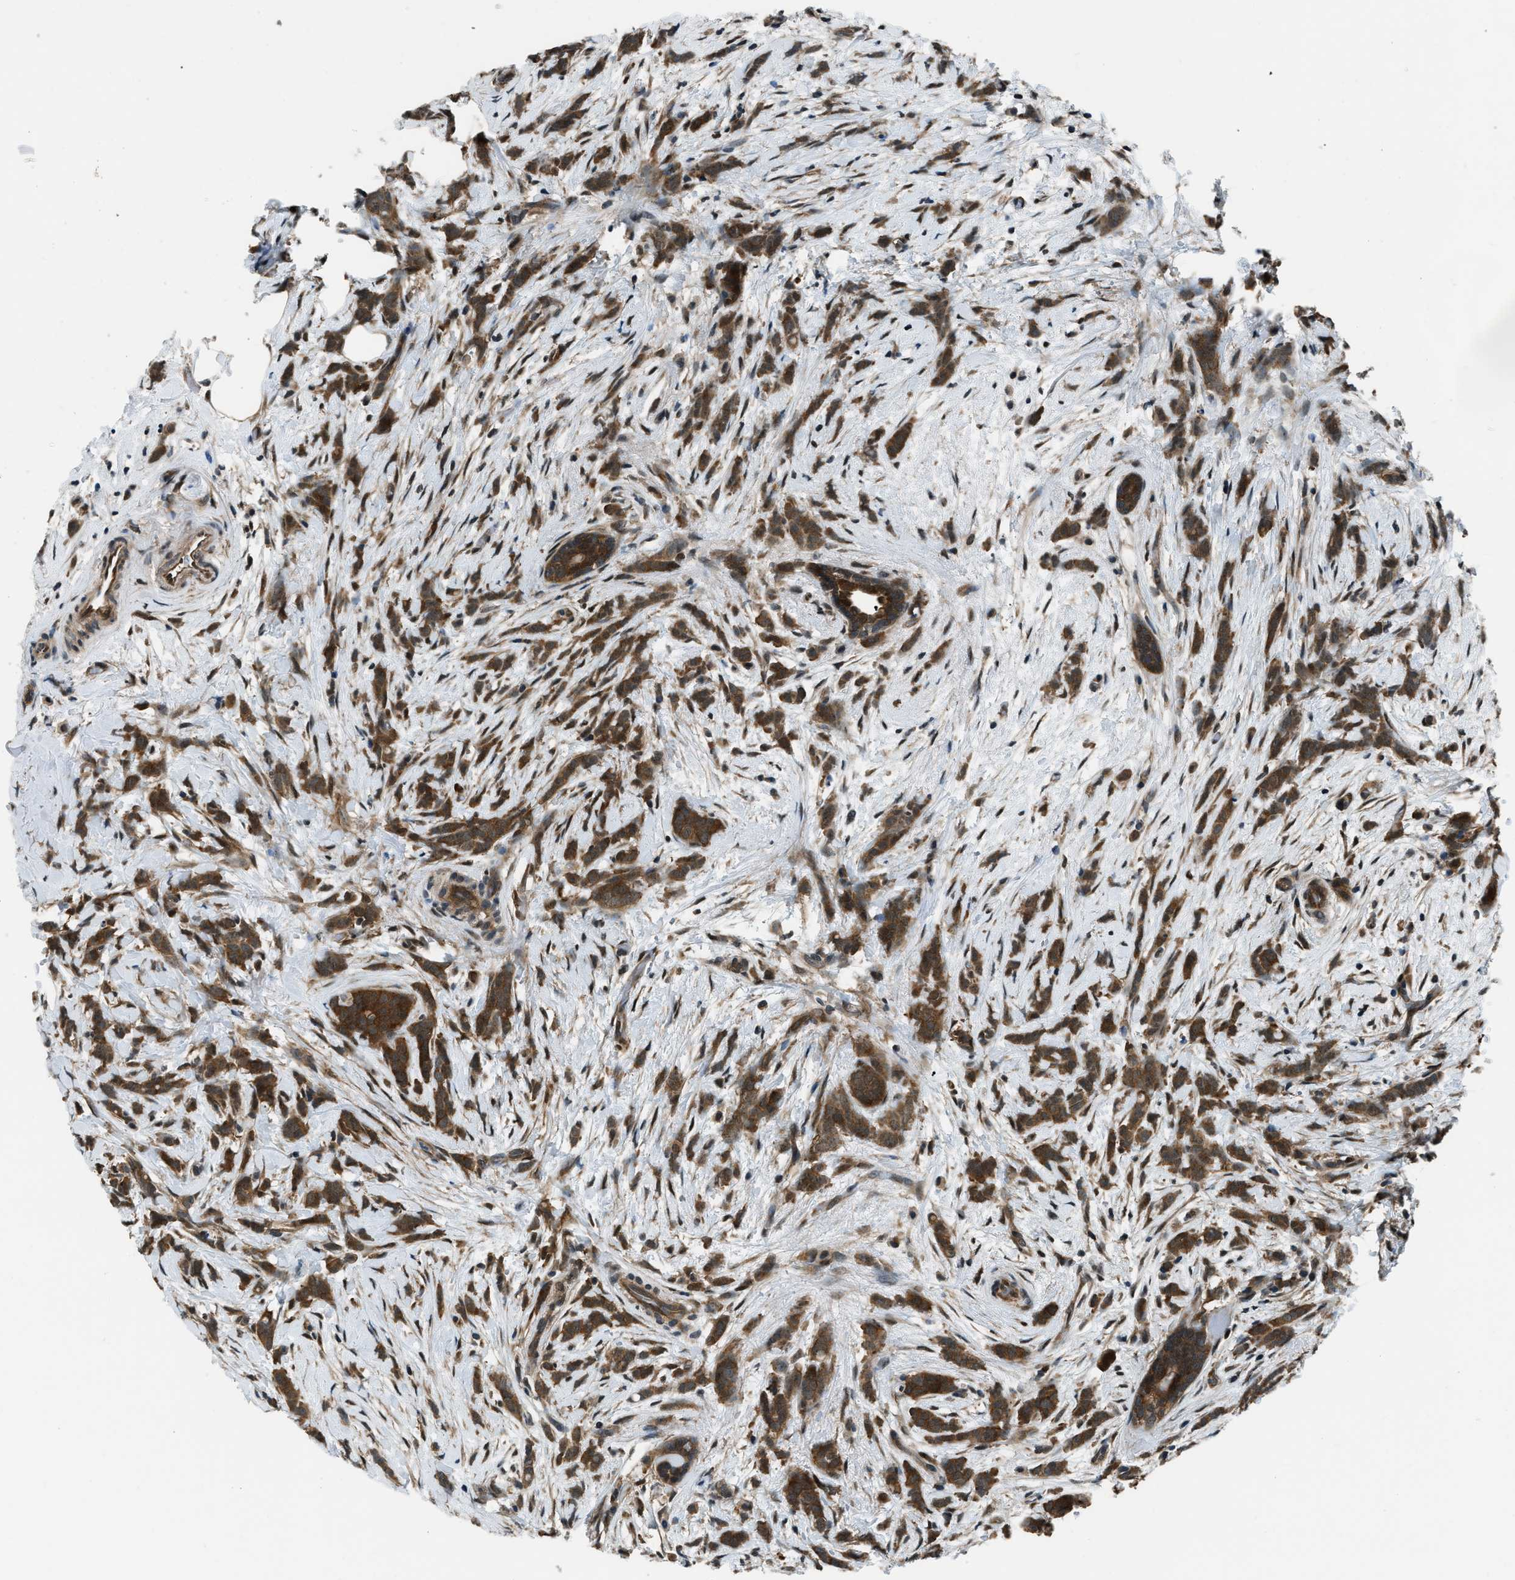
{"staining": {"intensity": "moderate", "quantity": ">75%", "location": "cytoplasmic/membranous"}, "tissue": "breast cancer", "cell_type": "Tumor cells", "image_type": "cancer", "snomed": [{"axis": "morphology", "description": "Lobular carcinoma, in situ"}, {"axis": "morphology", "description": "Lobular carcinoma"}, {"axis": "topography", "description": "Breast"}], "caption": "Protein expression analysis of breast cancer (lobular carcinoma in situ) demonstrates moderate cytoplasmic/membranous positivity in about >75% of tumor cells.", "gene": "NUDCD3", "patient": {"sex": "female", "age": 41}}